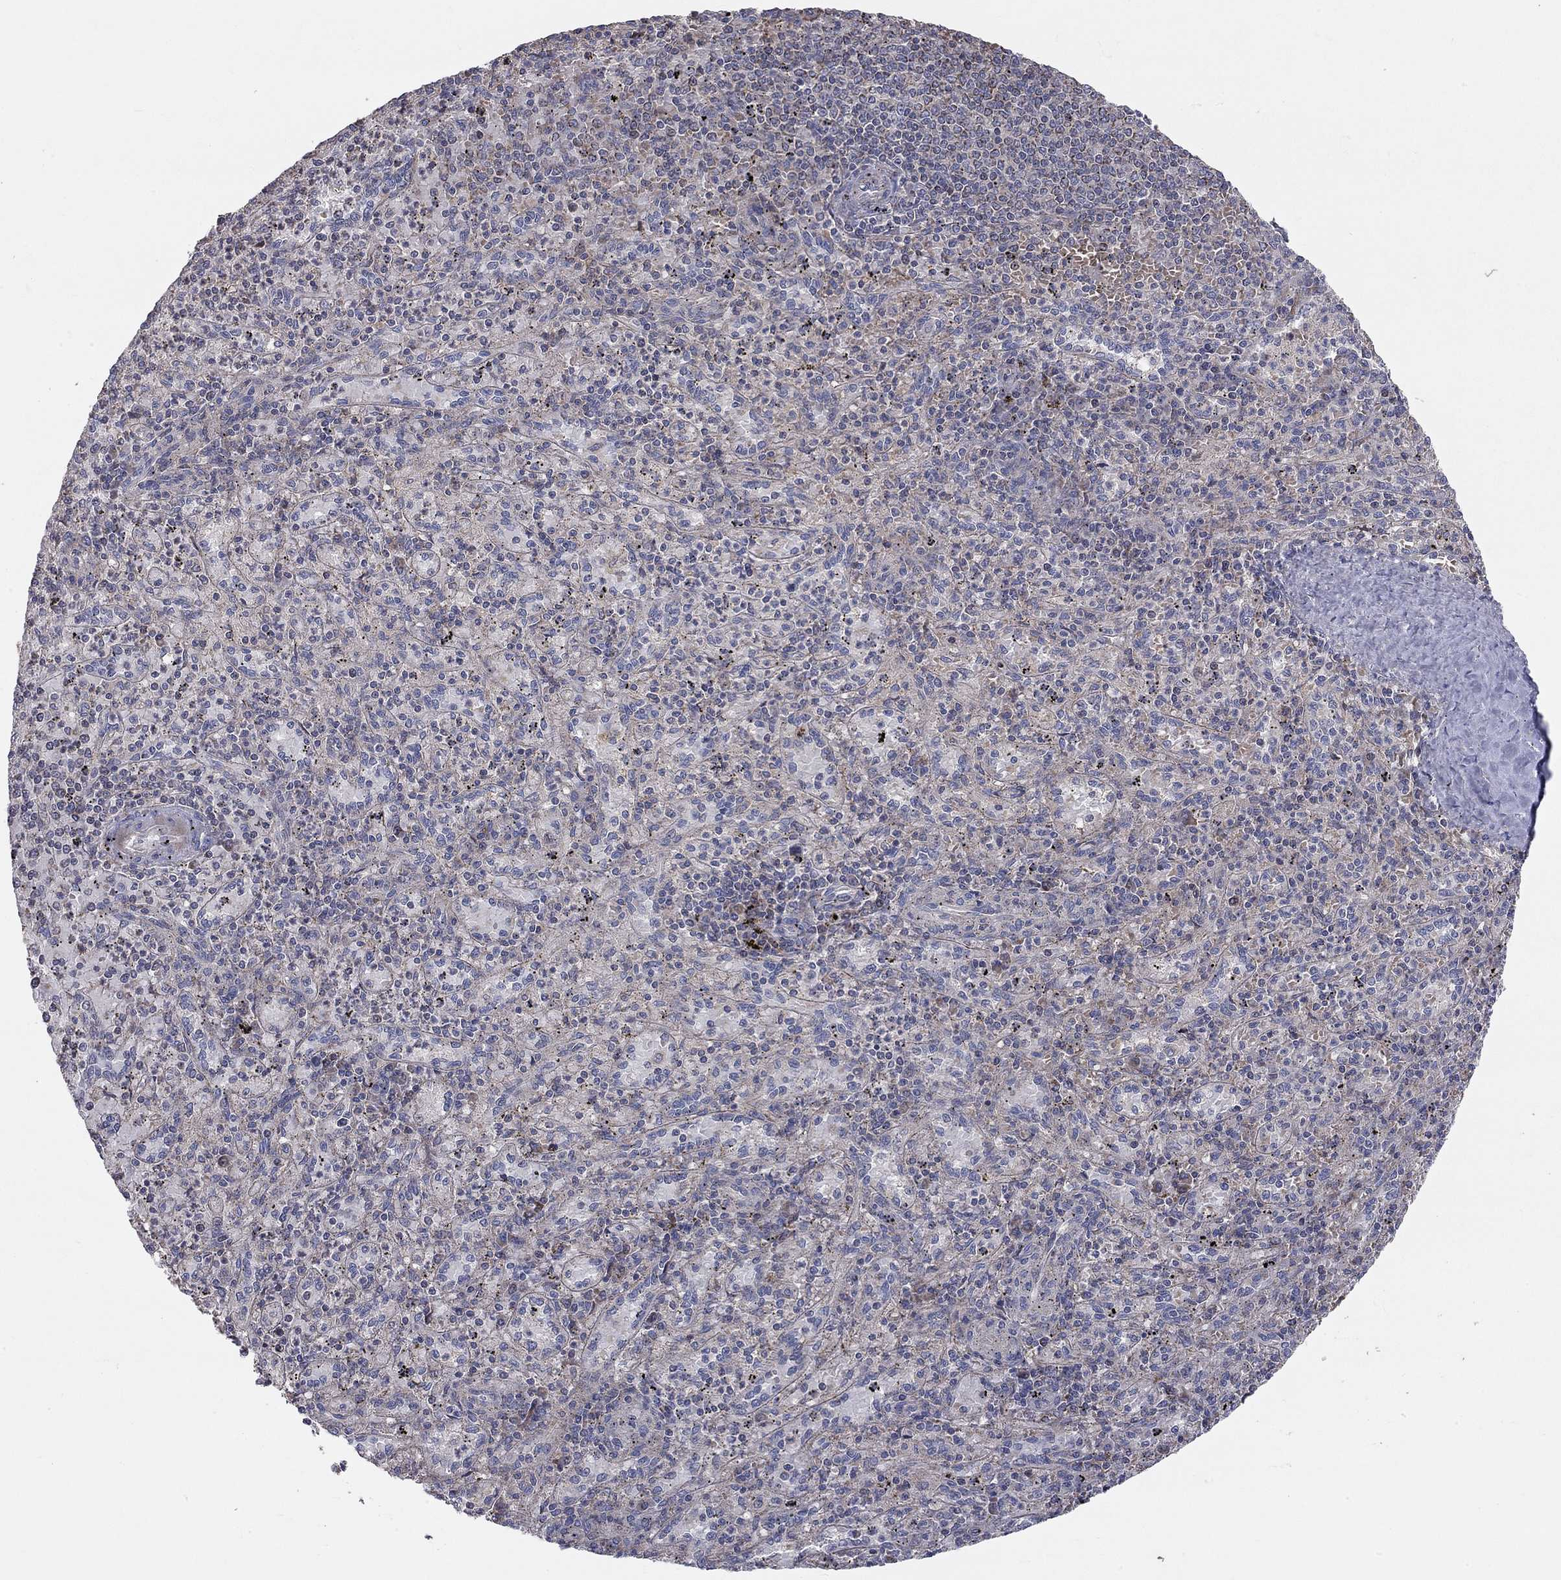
{"staining": {"intensity": "negative", "quantity": "none", "location": "none"}, "tissue": "spleen", "cell_type": "Cells in red pulp", "image_type": "normal", "snomed": [{"axis": "morphology", "description": "Normal tissue, NOS"}, {"axis": "topography", "description": "Spleen"}], "caption": "DAB (3,3'-diaminobenzidine) immunohistochemical staining of normal spleen reveals no significant staining in cells in red pulp. Nuclei are stained in blue.", "gene": "KANSL1L", "patient": {"sex": "male", "age": 60}}